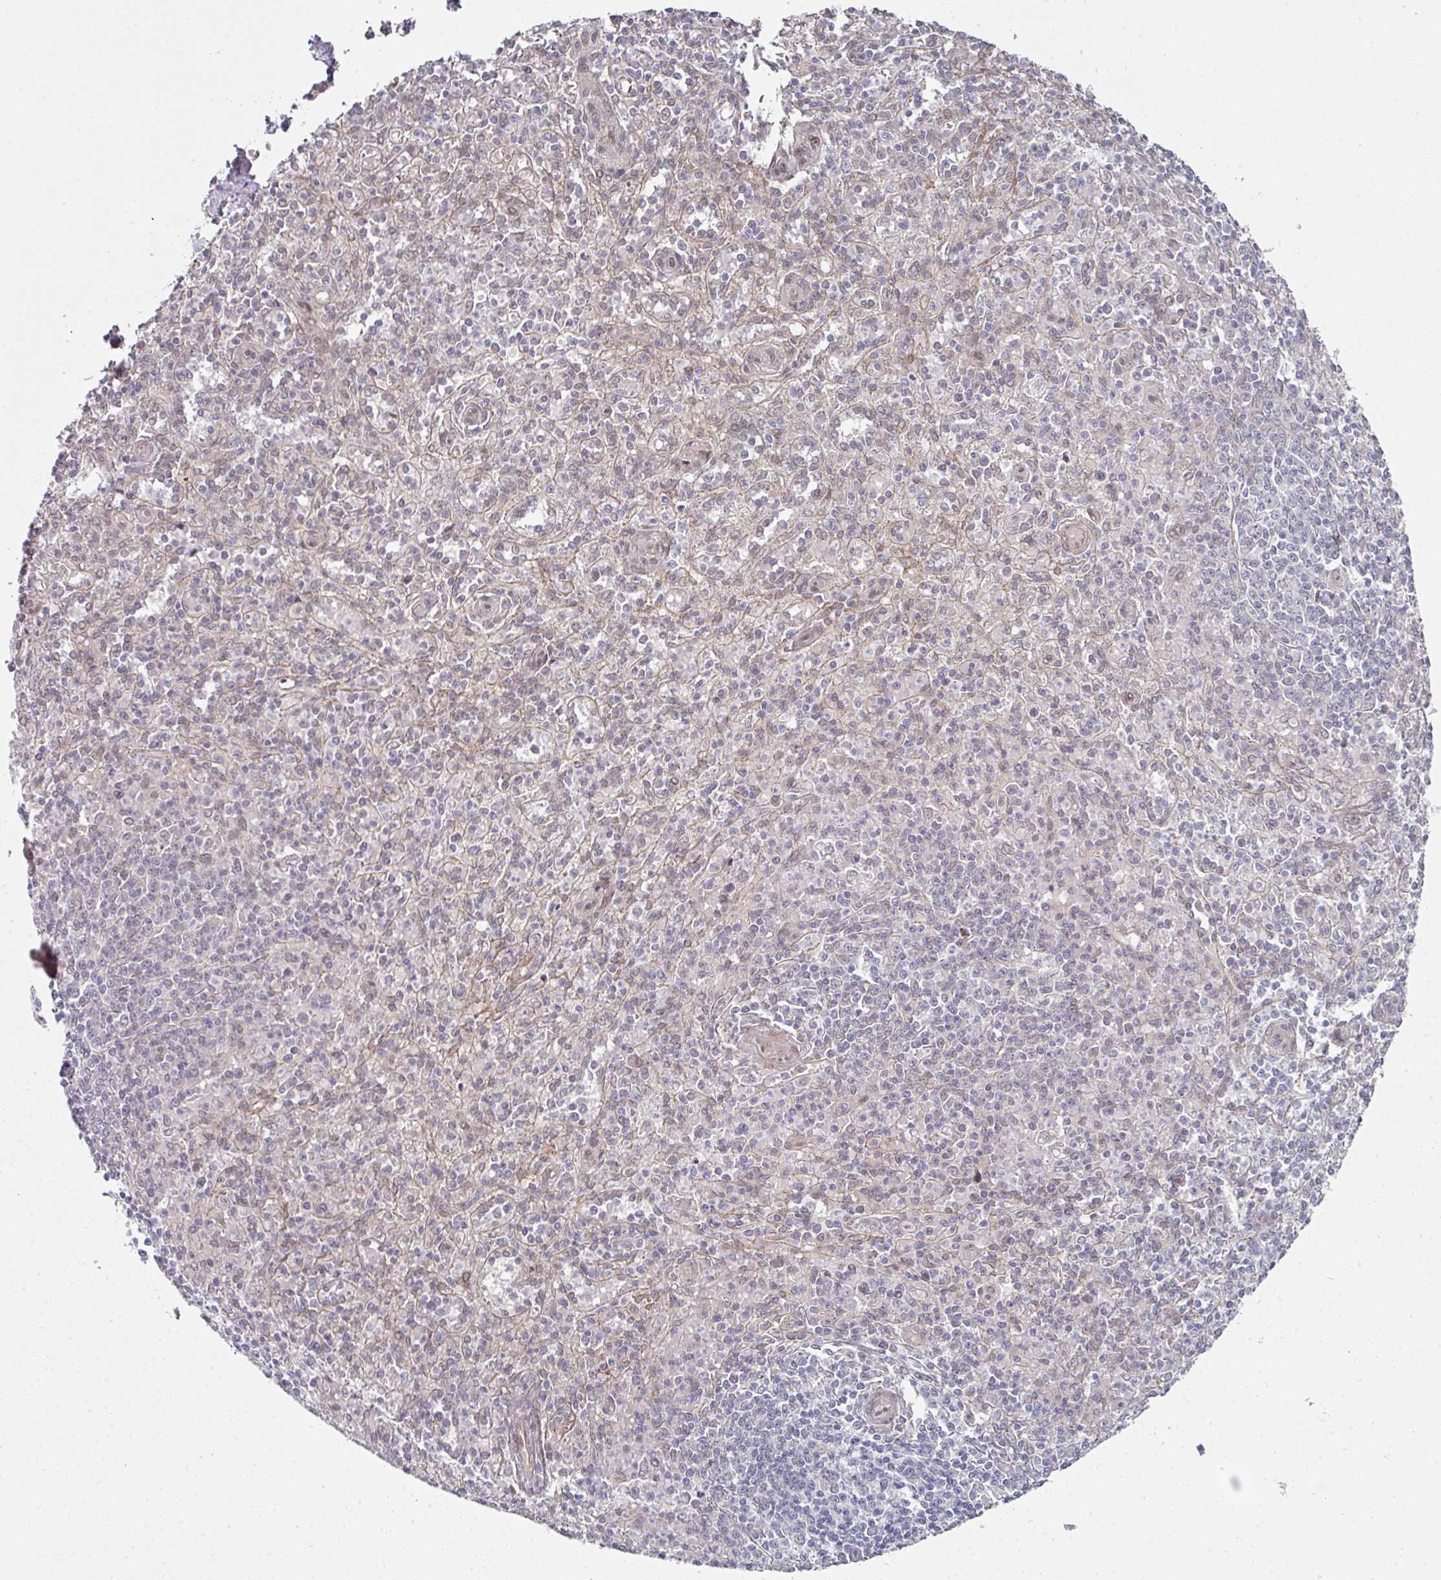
{"staining": {"intensity": "negative", "quantity": "none", "location": "none"}, "tissue": "spleen", "cell_type": "Cells in red pulp", "image_type": "normal", "snomed": [{"axis": "morphology", "description": "Normal tissue, NOS"}, {"axis": "topography", "description": "Spleen"}], "caption": "The histopathology image exhibits no significant staining in cells in red pulp of spleen. (Brightfield microscopy of DAB immunohistochemistry at high magnification).", "gene": "TMCC1", "patient": {"sex": "female", "age": 70}}